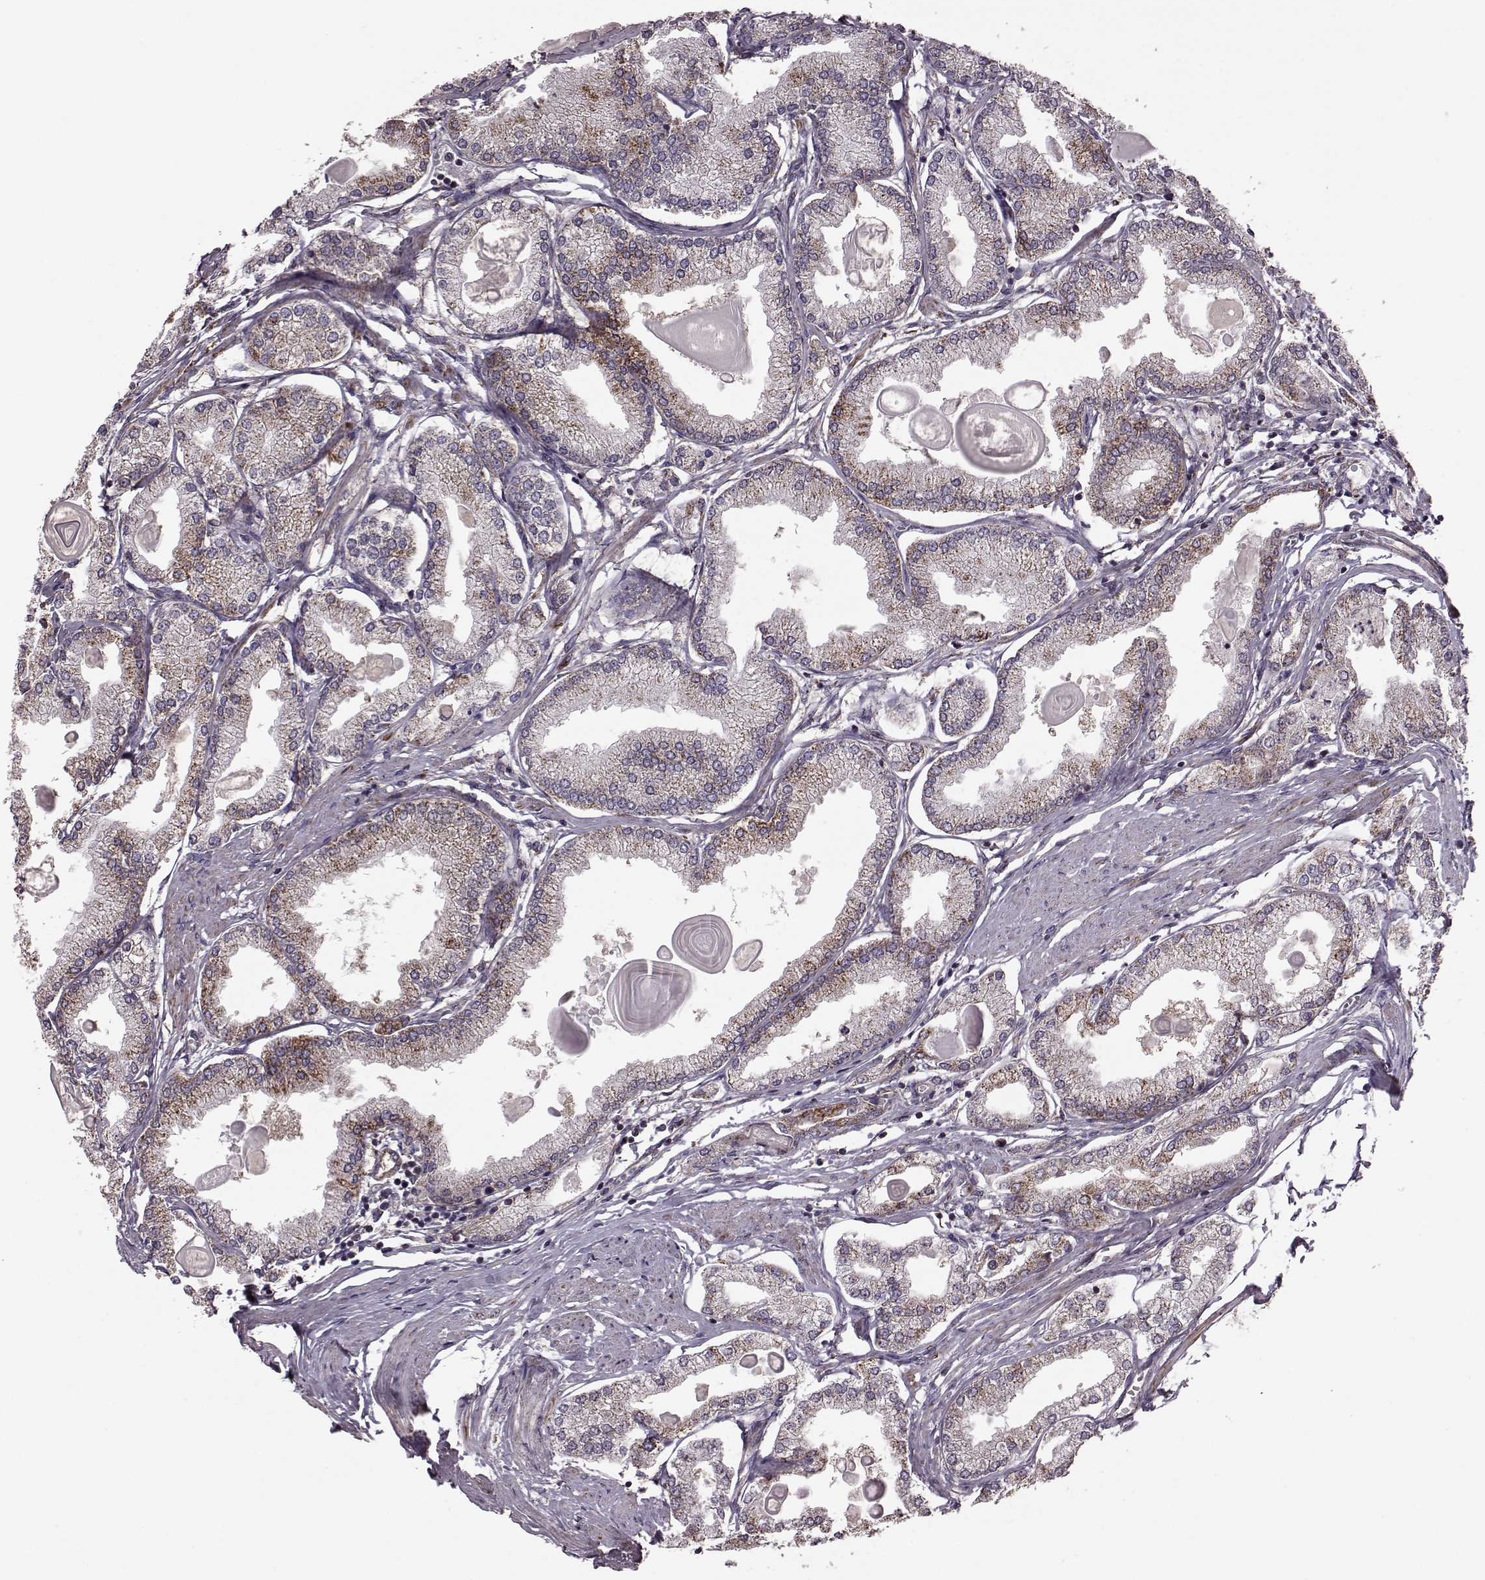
{"staining": {"intensity": "moderate", "quantity": "<25%", "location": "cytoplasmic/membranous"}, "tissue": "prostate cancer", "cell_type": "Tumor cells", "image_type": "cancer", "snomed": [{"axis": "morphology", "description": "Adenocarcinoma, High grade"}, {"axis": "topography", "description": "Prostate"}], "caption": "IHC of prostate adenocarcinoma (high-grade) demonstrates low levels of moderate cytoplasmic/membranous positivity in about <25% of tumor cells.", "gene": "PUDP", "patient": {"sex": "male", "age": 68}}